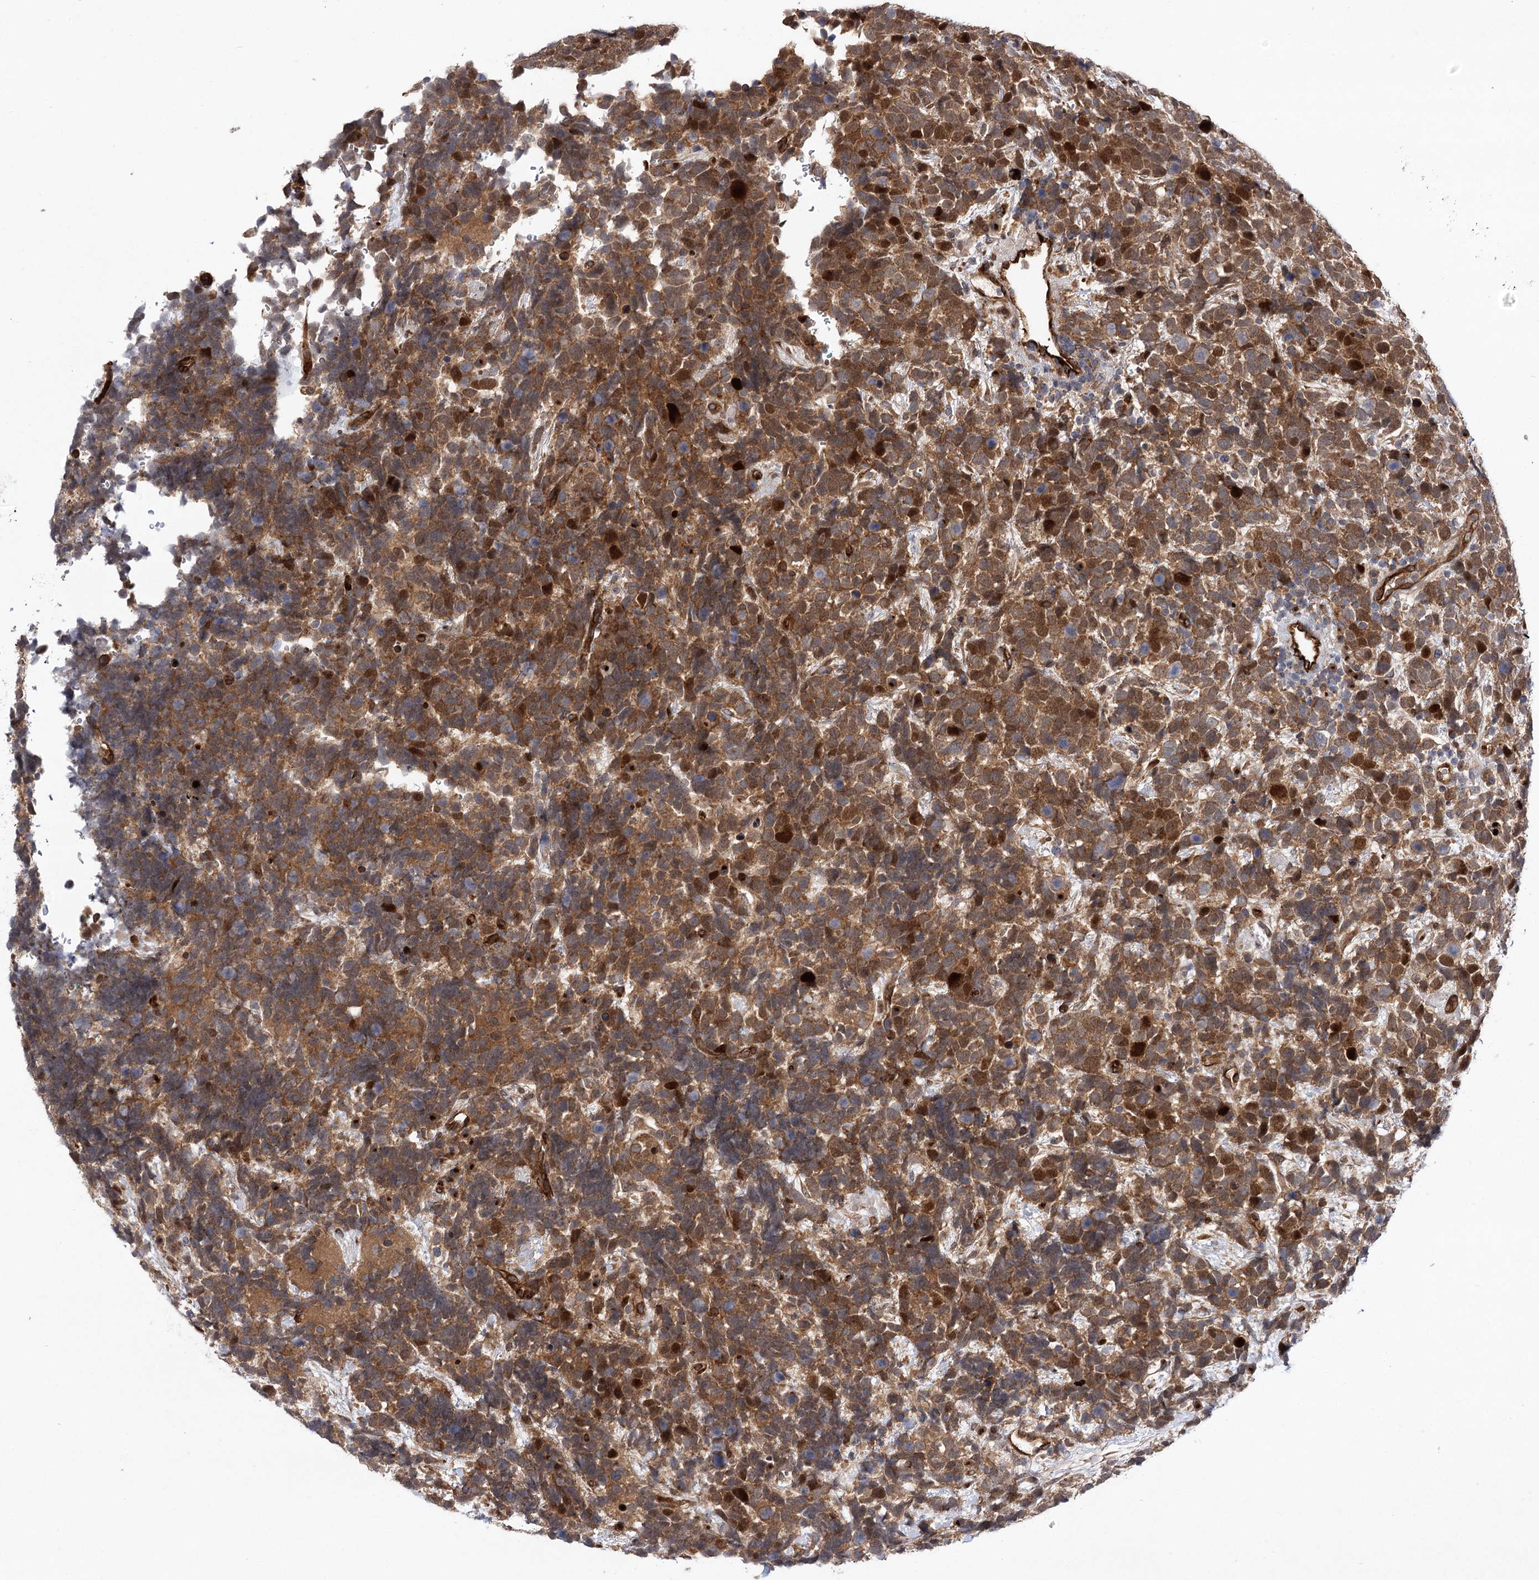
{"staining": {"intensity": "moderate", "quantity": ">75%", "location": "cytoplasmic/membranous"}, "tissue": "urothelial cancer", "cell_type": "Tumor cells", "image_type": "cancer", "snomed": [{"axis": "morphology", "description": "Urothelial carcinoma, High grade"}, {"axis": "topography", "description": "Urinary bladder"}], "caption": "Immunohistochemical staining of high-grade urothelial carcinoma reveals moderate cytoplasmic/membranous protein staining in about >75% of tumor cells.", "gene": "ARHGAP31", "patient": {"sex": "female", "age": 82}}